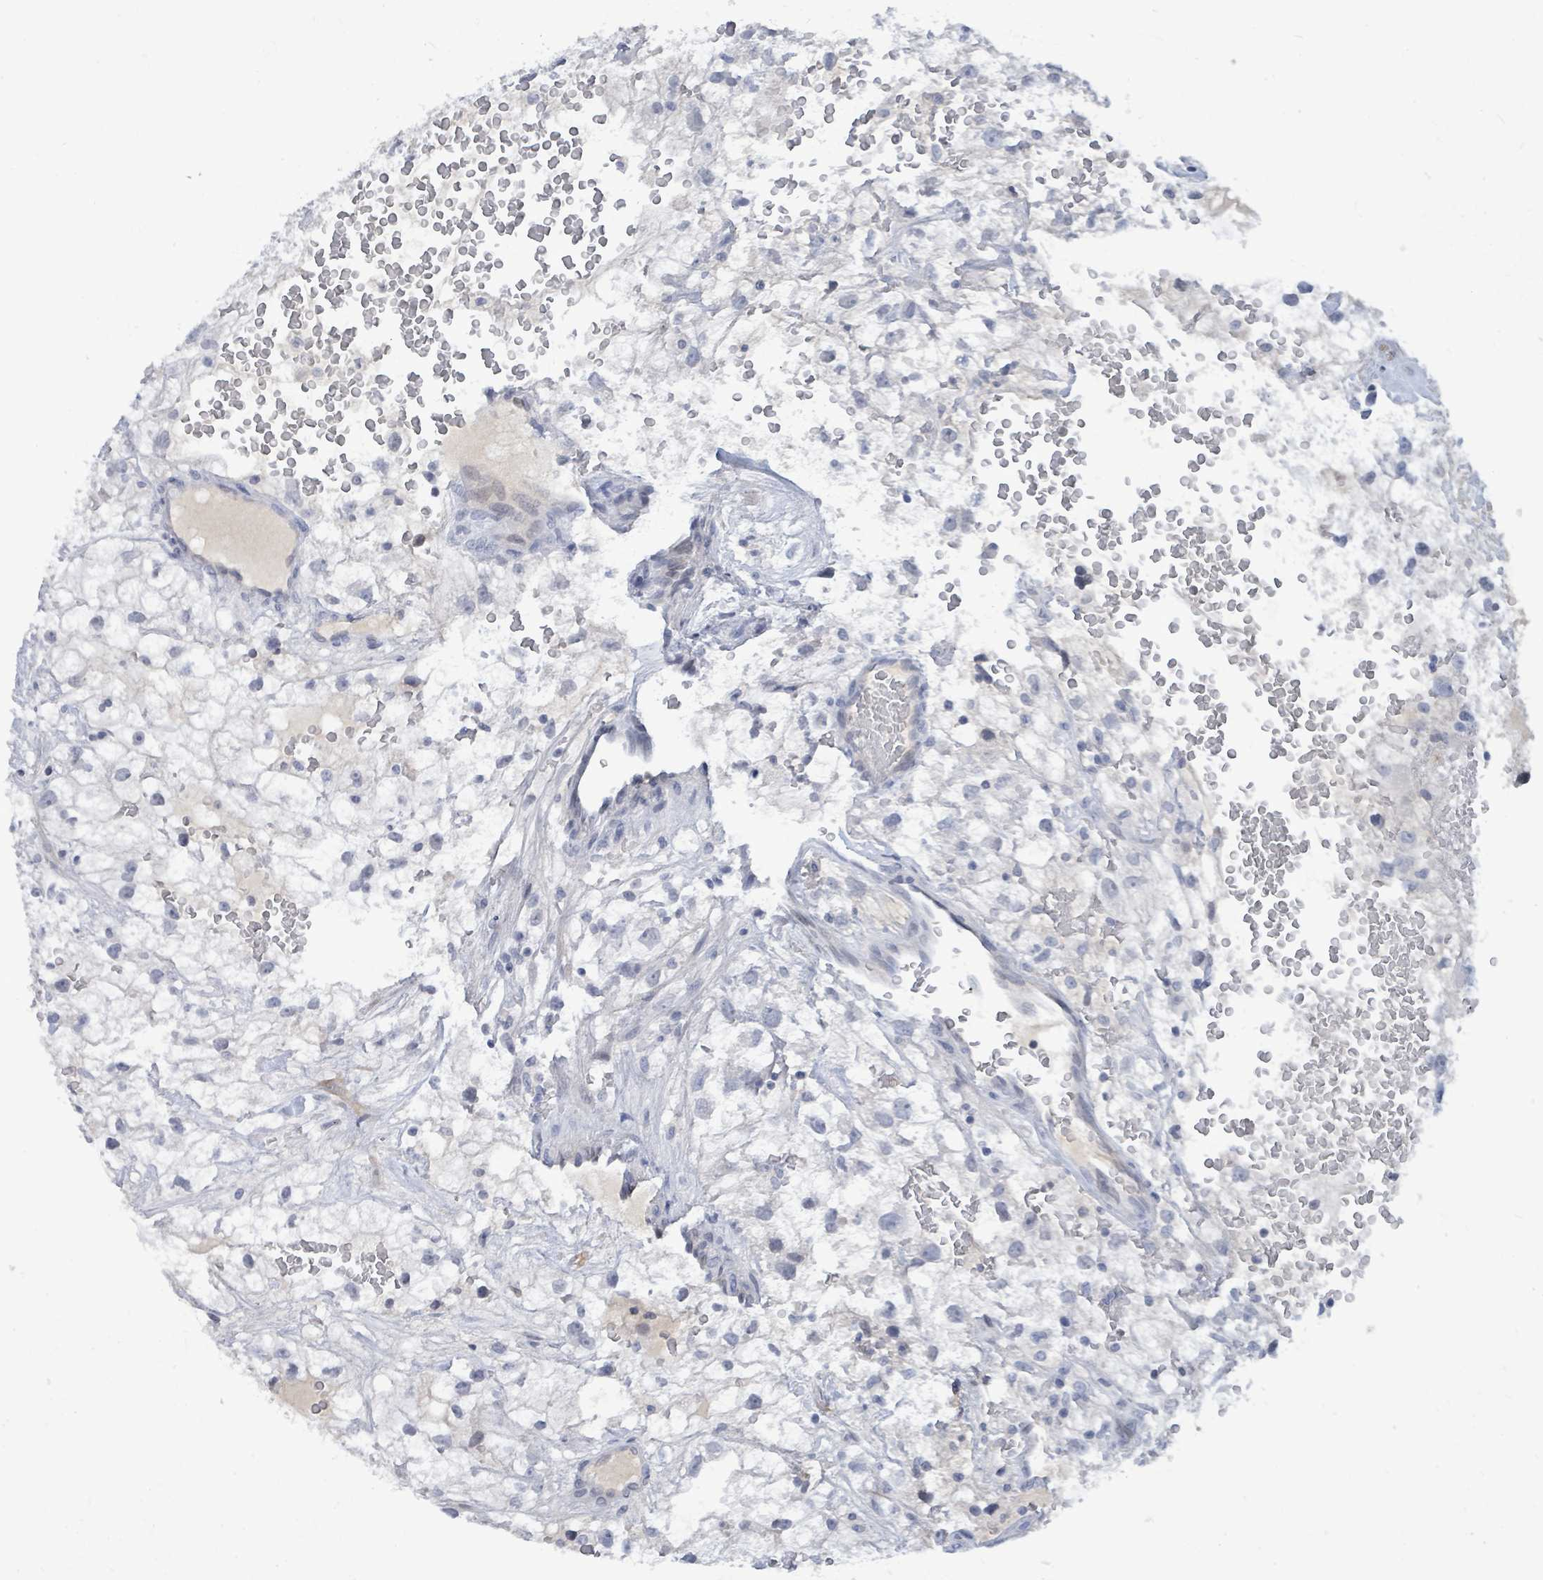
{"staining": {"intensity": "negative", "quantity": "none", "location": "none"}, "tissue": "renal cancer", "cell_type": "Tumor cells", "image_type": "cancer", "snomed": [{"axis": "morphology", "description": "Adenocarcinoma, NOS"}, {"axis": "topography", "description": "Kidney"}], "caption": "Immunohistochemistry (IHC) of human renal cancer displays no staining in tumor cells.", "gene": "NTN3", "patient": {"sex": "male", "age": 59}}